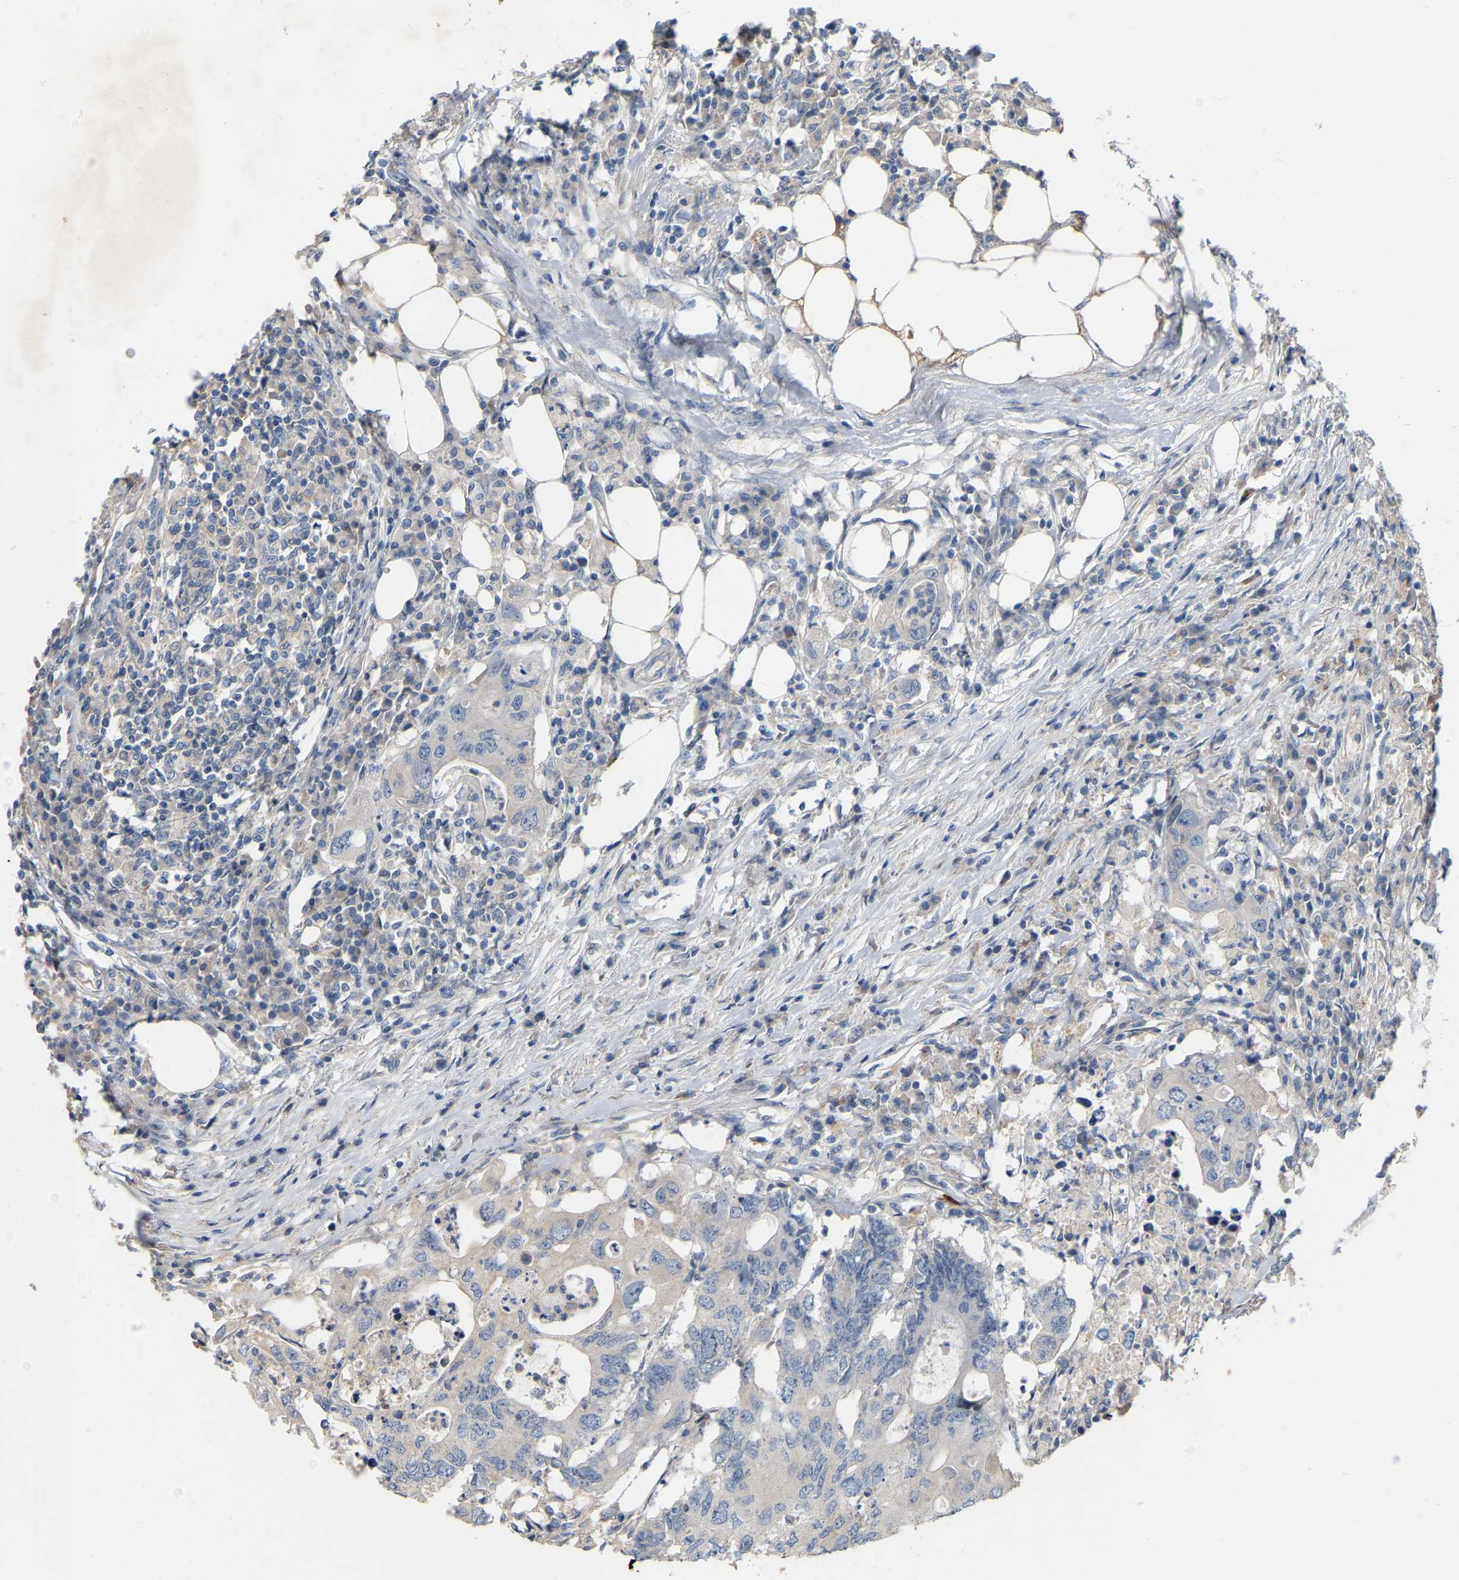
{"staining": {"intensity": "negative", "quantity": "none", "location": "none"}, "tissue": "colorectal cancer", "cell_type": "Tumor cells", "image_type": "cancer", "snomed": [{"axis": "morphology", "description": "Adenocarcinoma, NOS"}, {"axis": "topography", "description": "Colon"}], "caption": "There is no significant positivity in tumor cells of colorectal adenocarcinoma.", "gene": "WIPI2", "patient": {"sex": "male", "age": 71}}